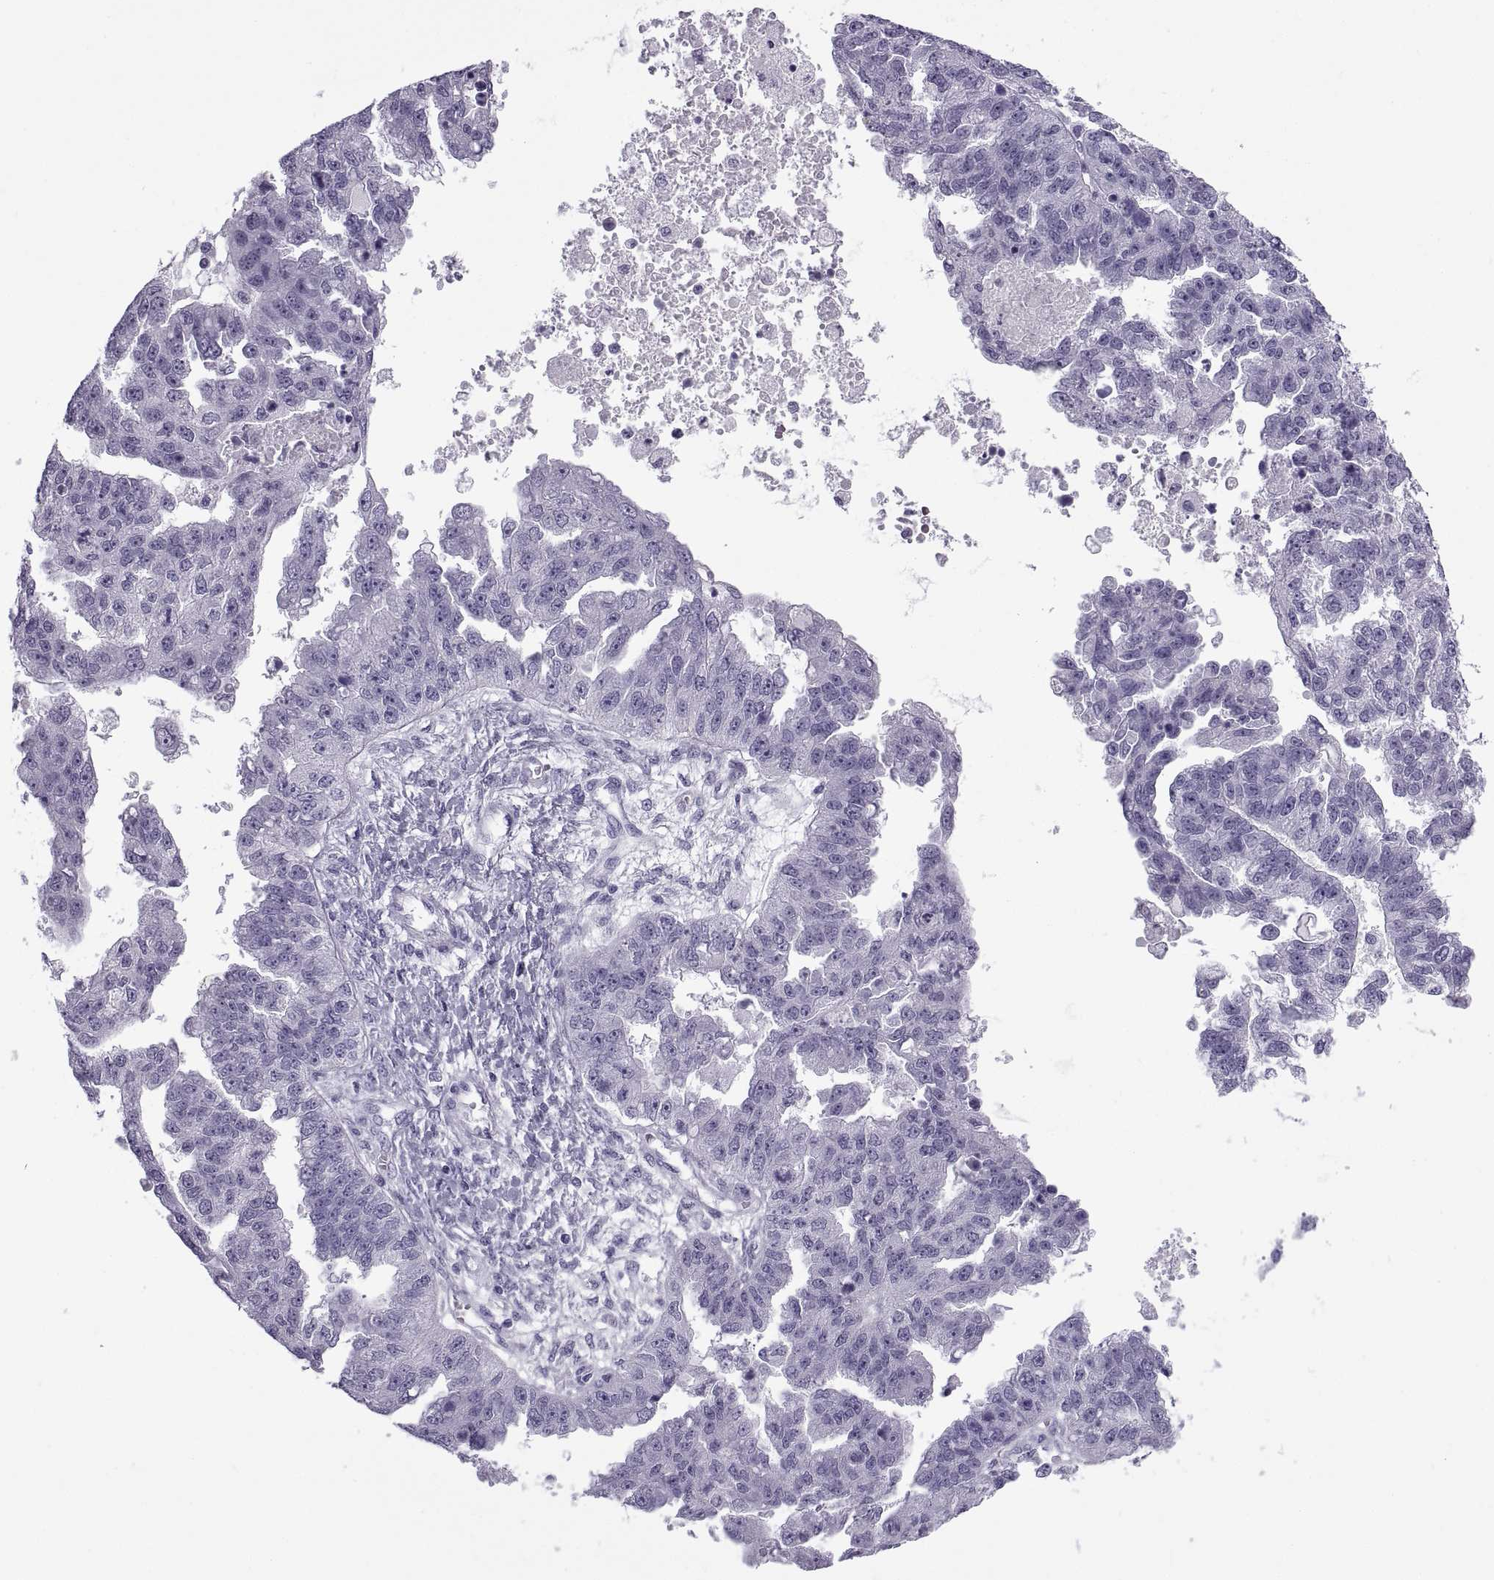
{"staining": {"intensity": "negative", "quantity": "none", "location": "none"}, "tissue": "ovarian cancer", "cell_type": "Tumor cells", "image_type": "cancer", "snomed": [{"axis": "morphology", "description": "Cystadenocarcinoma, serous, NOS"}, {"axis": "topography", "description": "Ovary"}], "caption": "Tumor cells show no significant expression in ovarian cancer.", "gene": "RLBP1", "patient": {"sex": "female", "age": 58}}